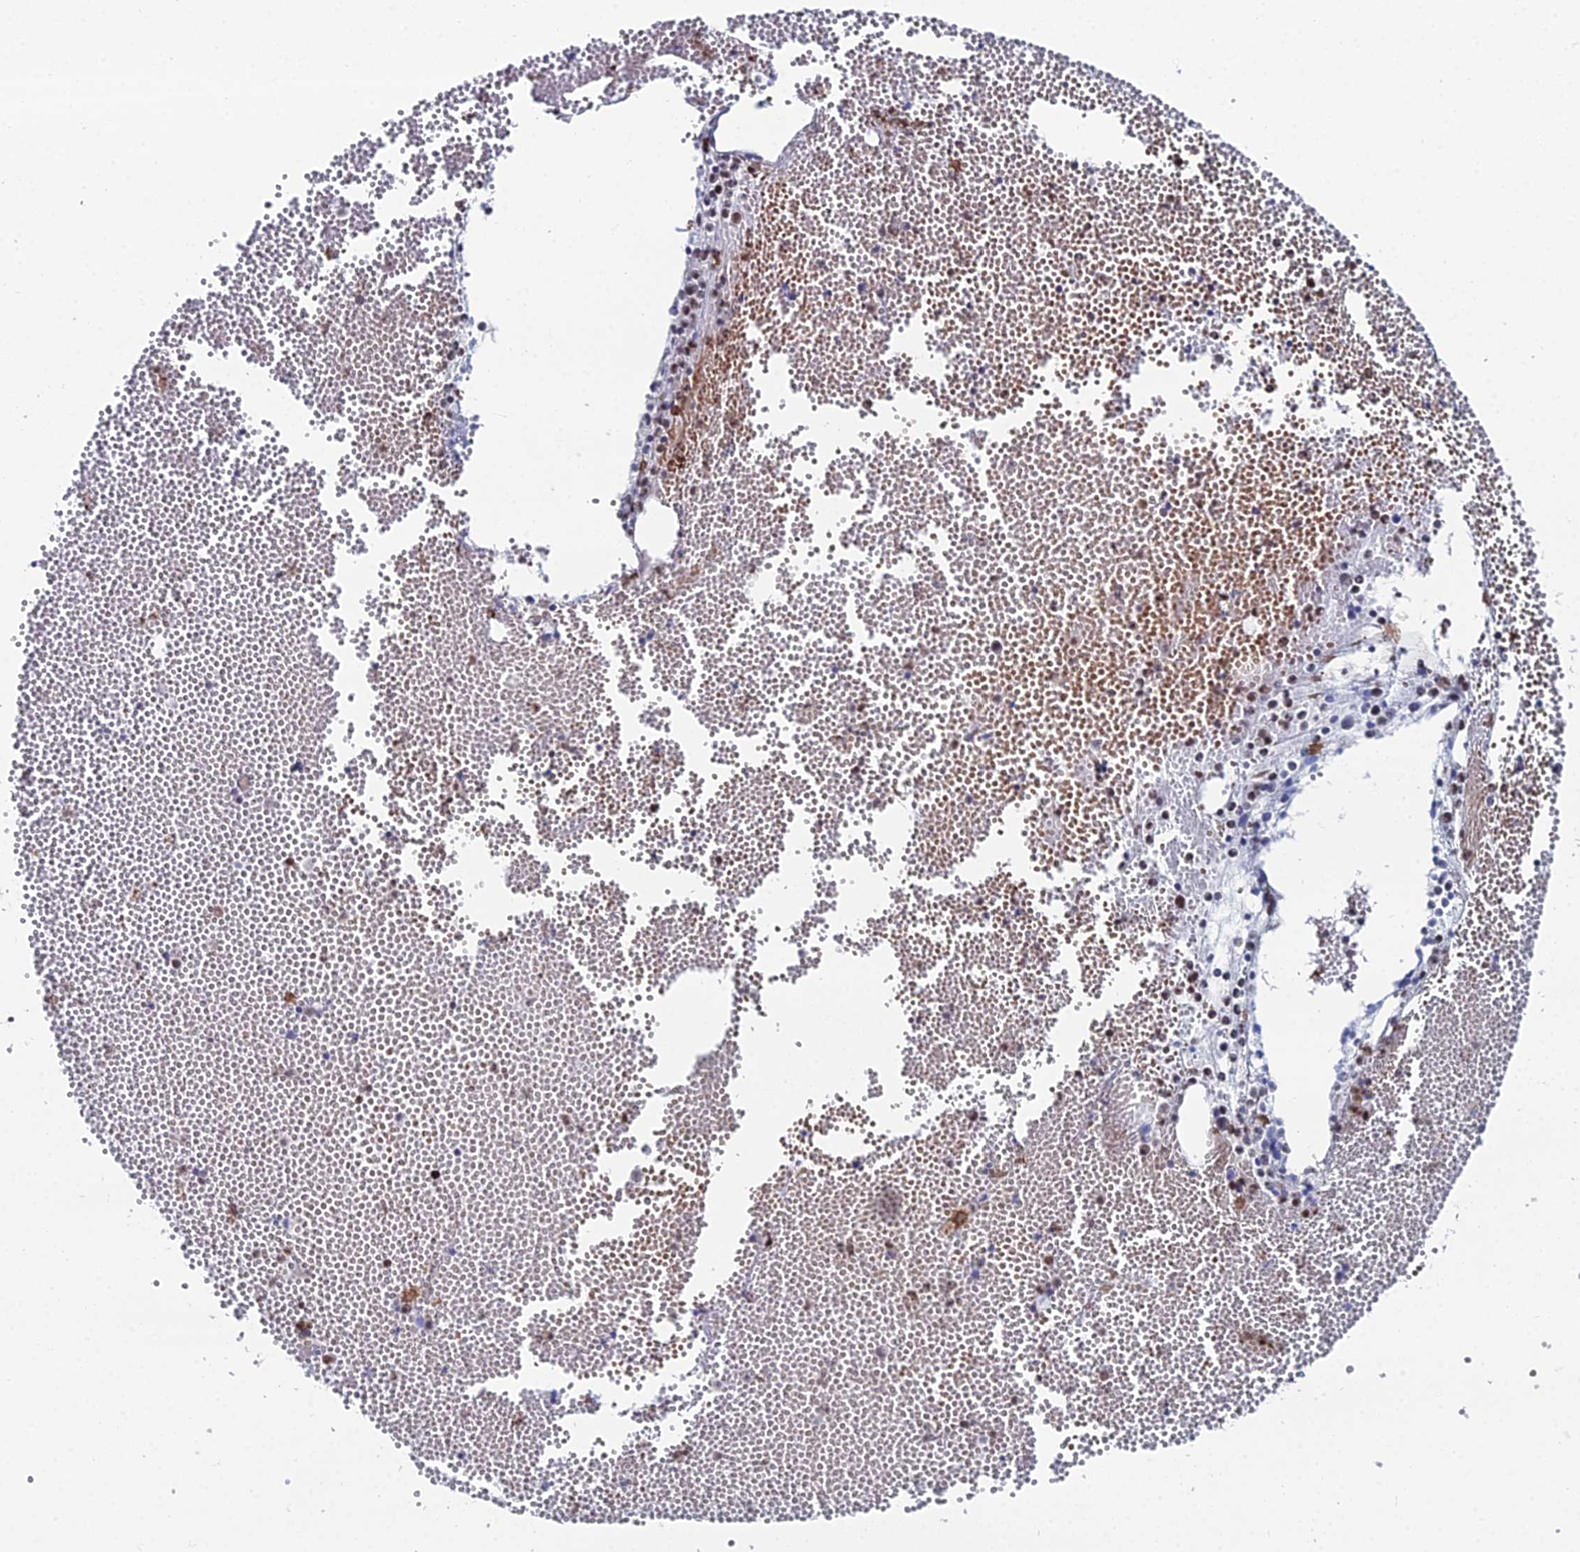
{"staining": {"intensity": "weak", "quantity": "<25%", "location": "nuclear"}, "tissue": "bone marrow", "cell_type": "Hematopoietic cells", "image_type": "normal", "snomed": [{"axis": "morphology", "description": "Normal tissue, NOS"}, {"axis": "topography", "description": "Bone marrow"}], "caption": "Protein analysis of benign bone marrow demonstrates no significant positivity in hematopoietic cells. (DAB (3,3'-diaminobenzidine) immunohistochemistry visualized using brightfield microscopy, high magnification).", "gene": "GSC2", "patient": {"sex": "female", "age": 77}}